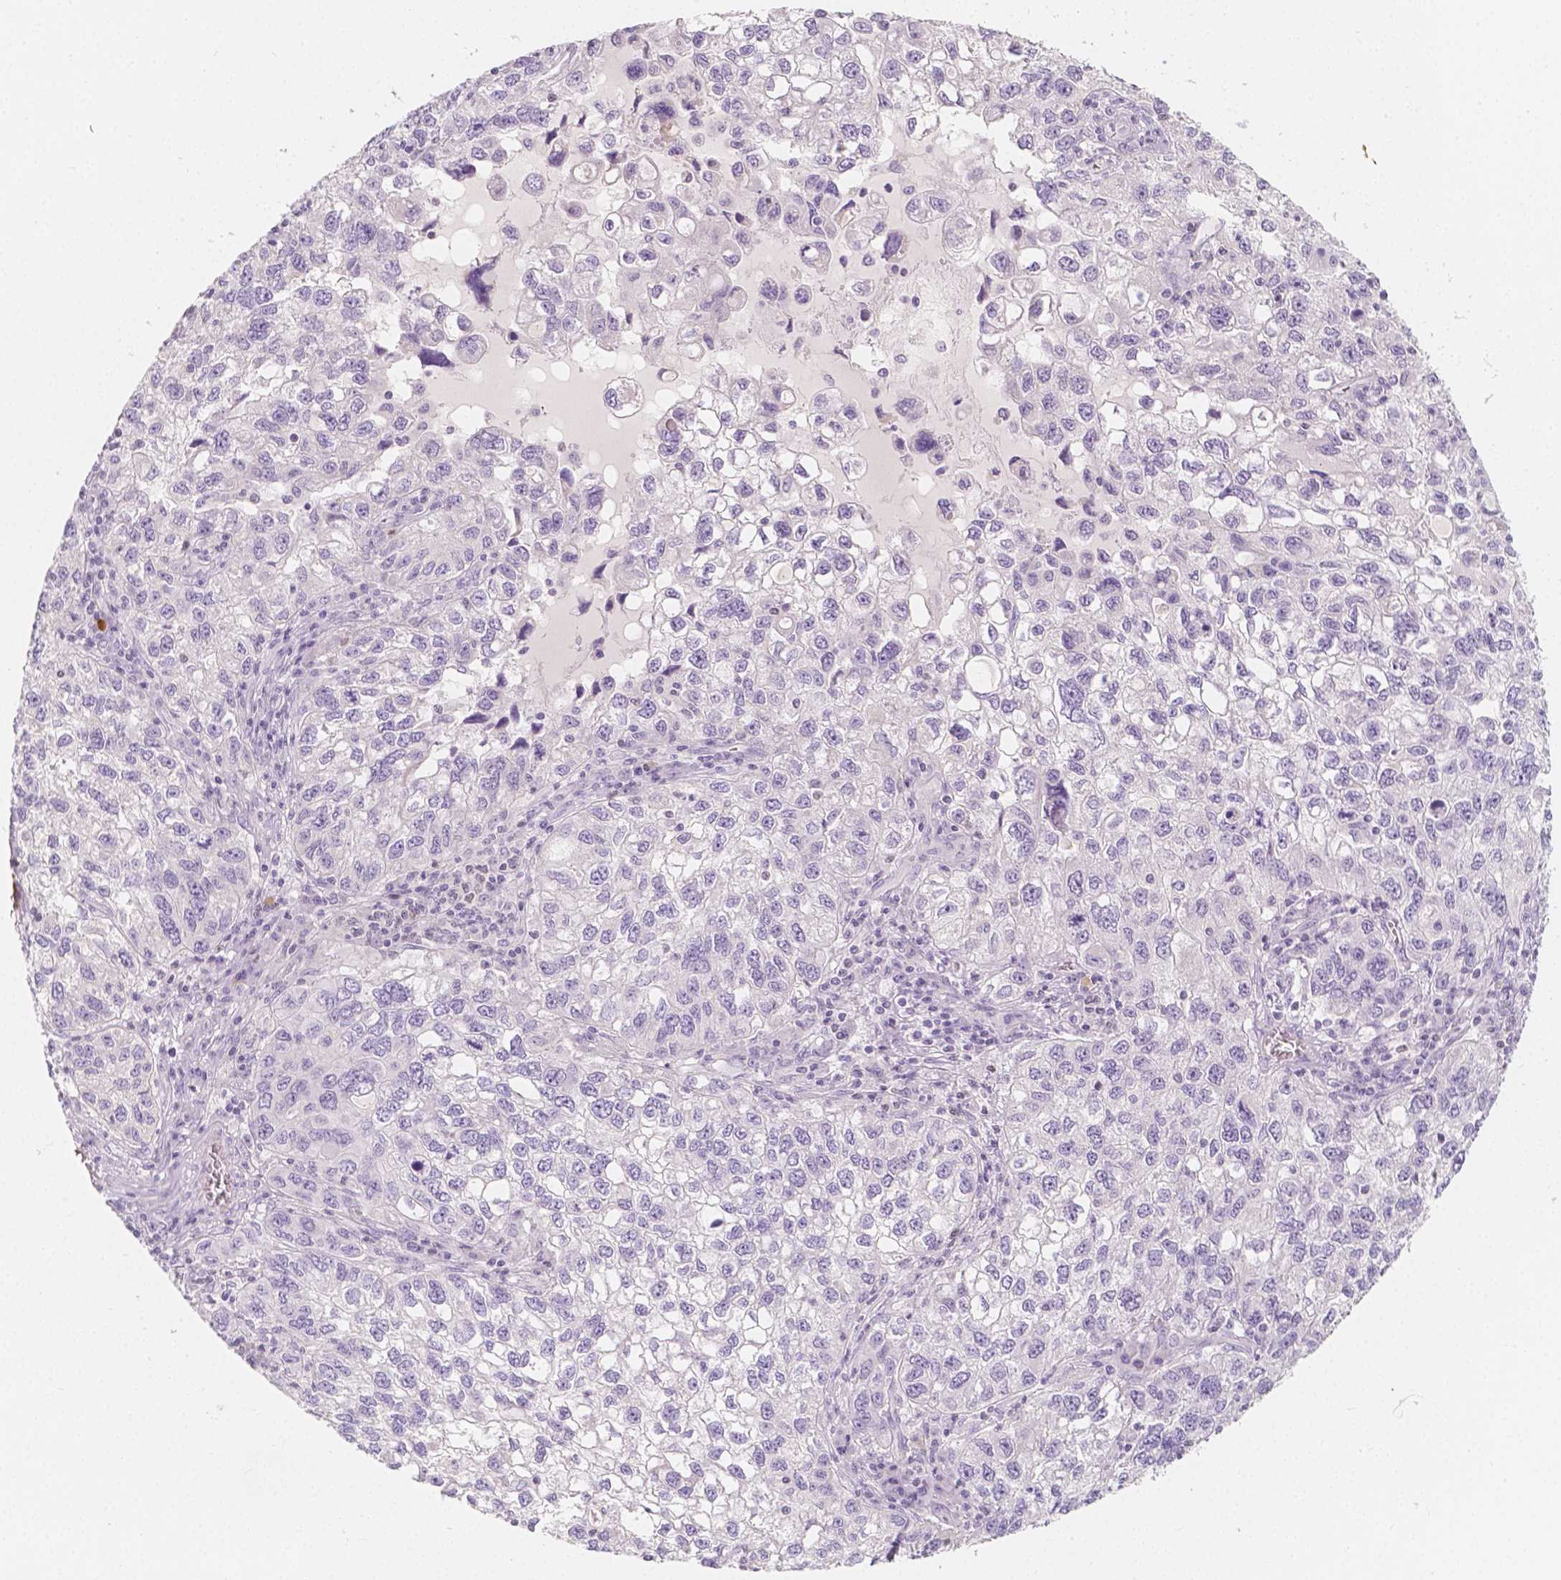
{"staining": {"intensity": "negative", "quantity": "none", "location": "none"}, "tissue": "cervical cancer", "cell_type": "Tumor cells", "image_type": "cancer", "snomed": [{"axis": "morphology", "description": "Squamous cell carcinoma, NOS"}, {"axis": "topography", "description": "Cervix"}], "caption": "A micrograph of cervical squamous cell carcinoma stained for a protein exhibits no brown staining in tumor cells.", "gene": "BATF", "patient": {"sex": "female", "age": 55}}